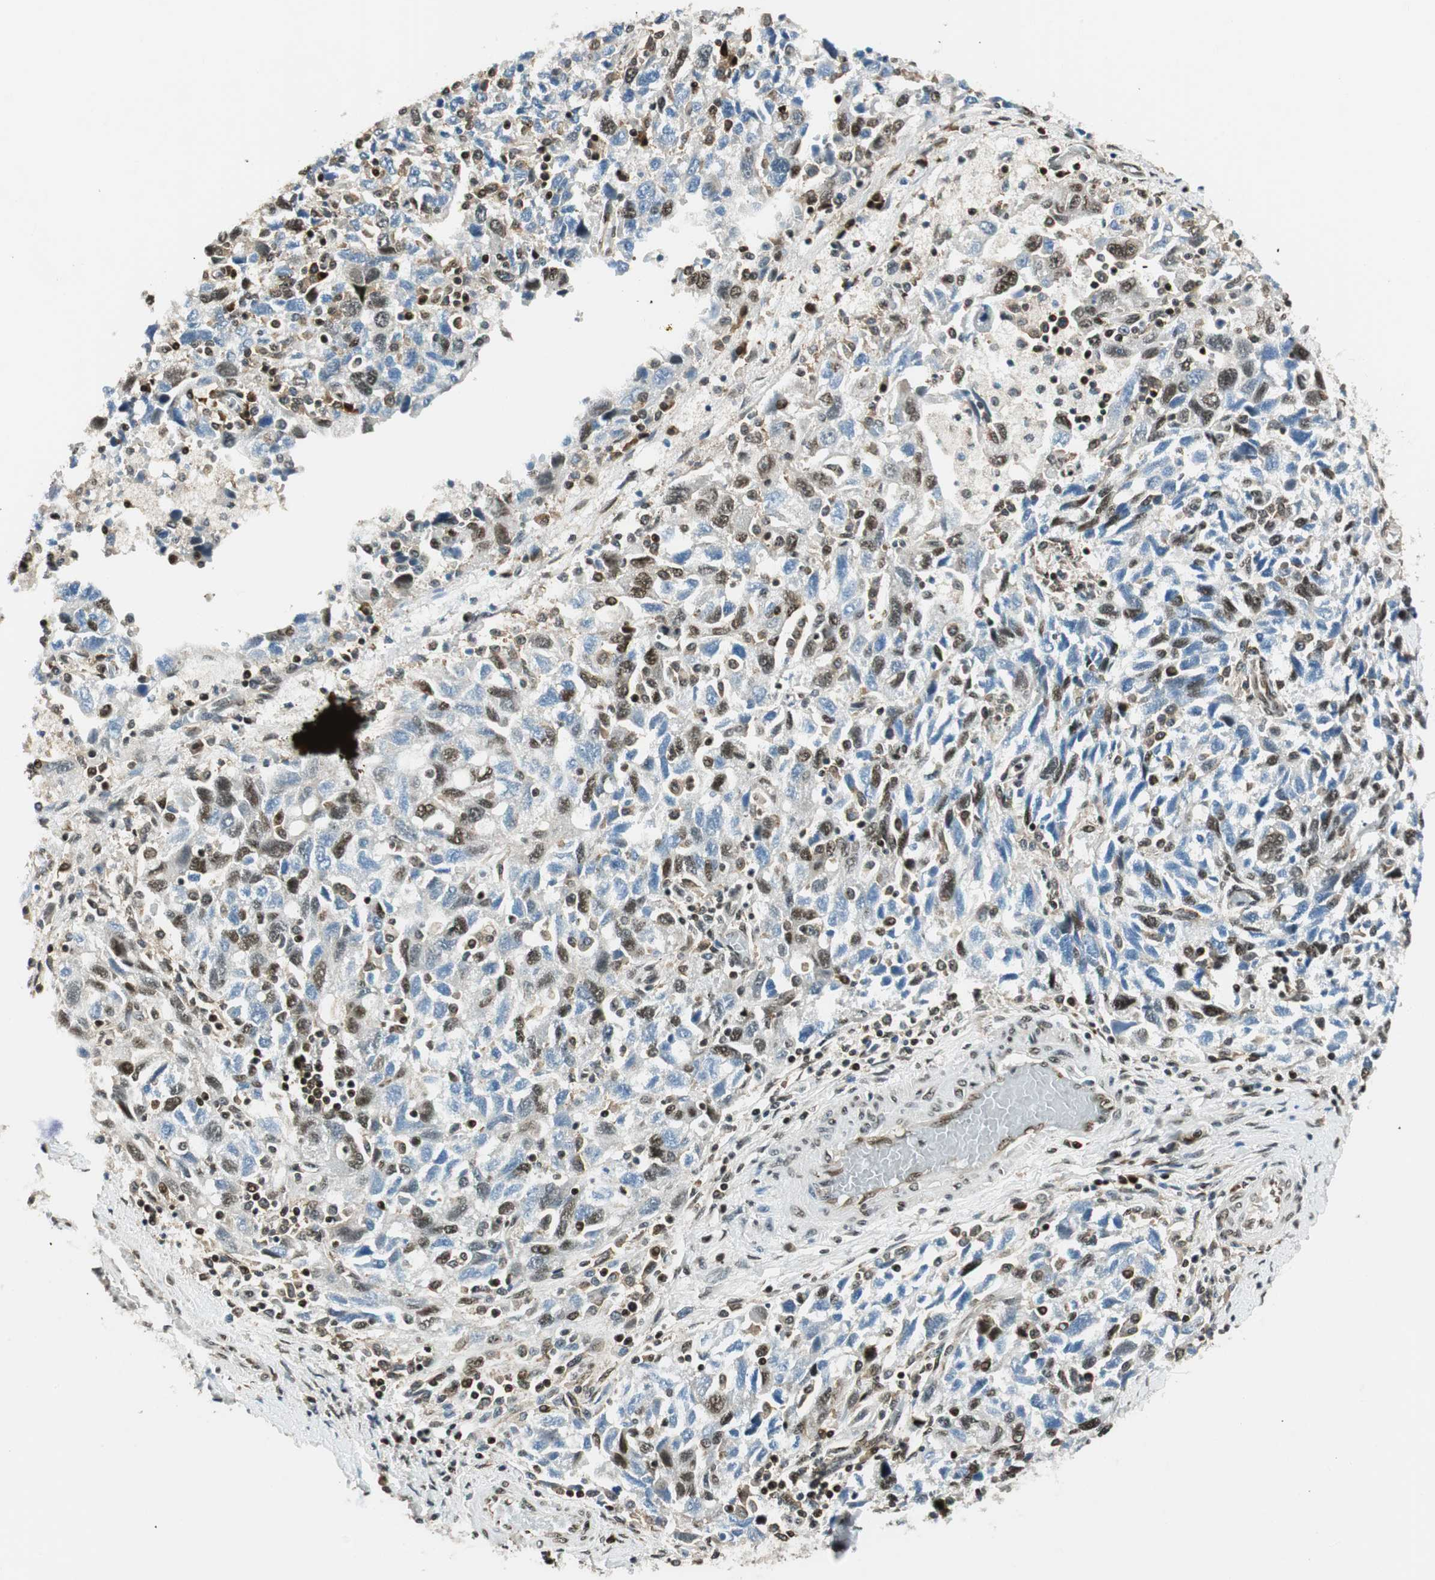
{"staining": {"intensity": "moderate", "quantity": "25%-75%", "location": "nuclear"}, "tissue": "ovarian cancer", "cell_type": "Tumor cells", "image_type": "cancer", "snomed": [{"axis": "morphology", "description": "Carcinoma, NOS"}, {"axis": "morphology", "description": "Cystadenocarcinoma, serous, NOS"}, {"axis": "topography", "description": "Ovary"}], "caption": "Ovarian cancer stained with a protein marker reveals moderate staining in tumor cells.", "gene": "RING1", "patient": {"sex": "female", "age": 69}}